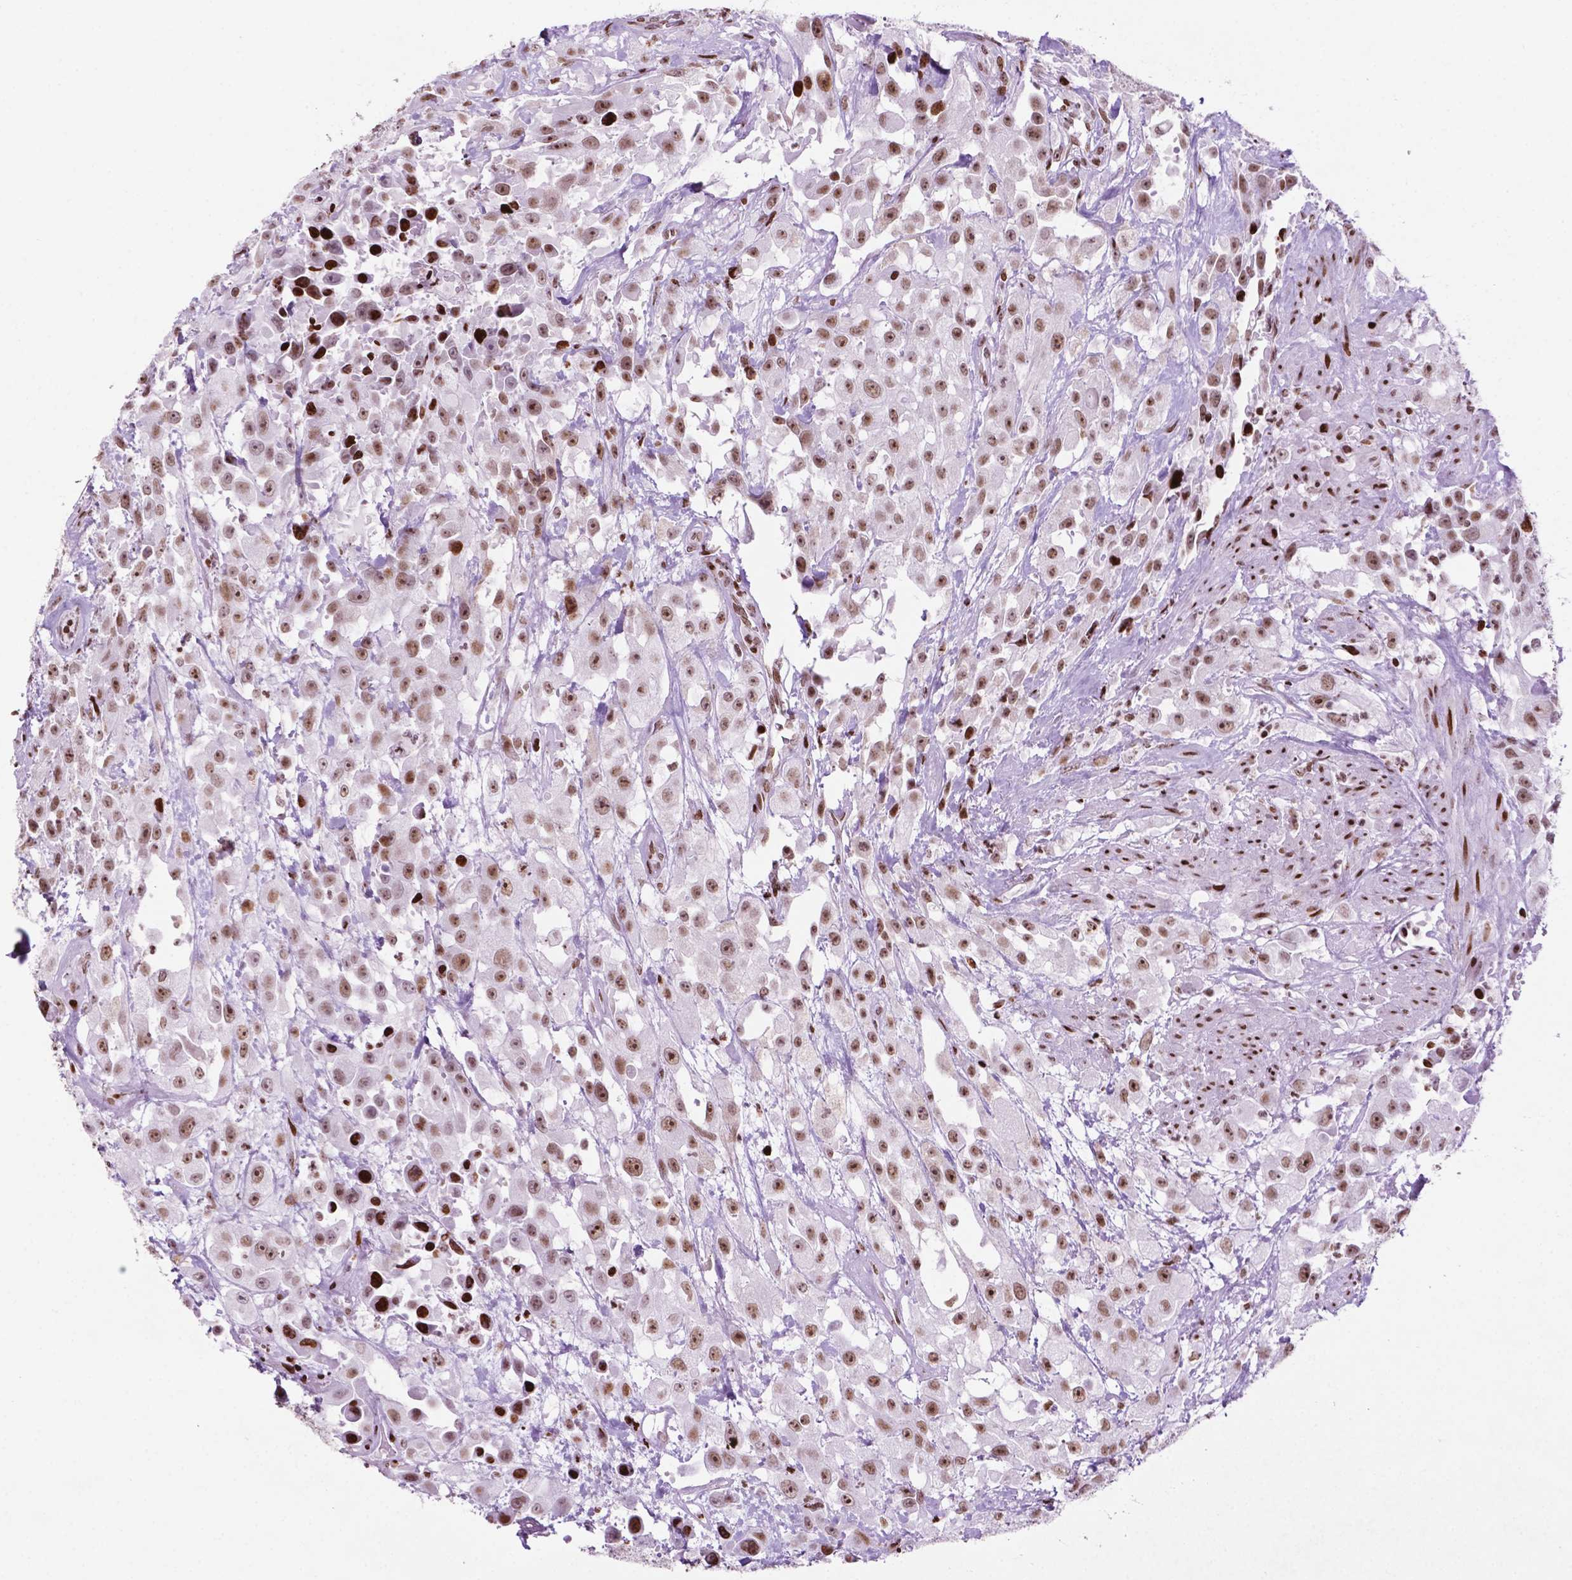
{"staining": {"intensity": "moderate", "quantity": ">75%", "location": "nuclear"}, "tissue": "urothelial cancer", "cell_type": "Tumor cells", "image_type": "cancer", "snomed": [{"axis": "morphology", "description": "Urothelial carcinoma, High grade"}, {"axis": "topography", "description": "Urinary bladder"}], "caption": "Approximately >75% of tumor cells in high-grade urothelial carcinoma display moderate nuclear protein positivity as visualized by brown immunohistochemical staining.", "gene": "TMEM250", "patient": {"sex": "male", "age": 79}}